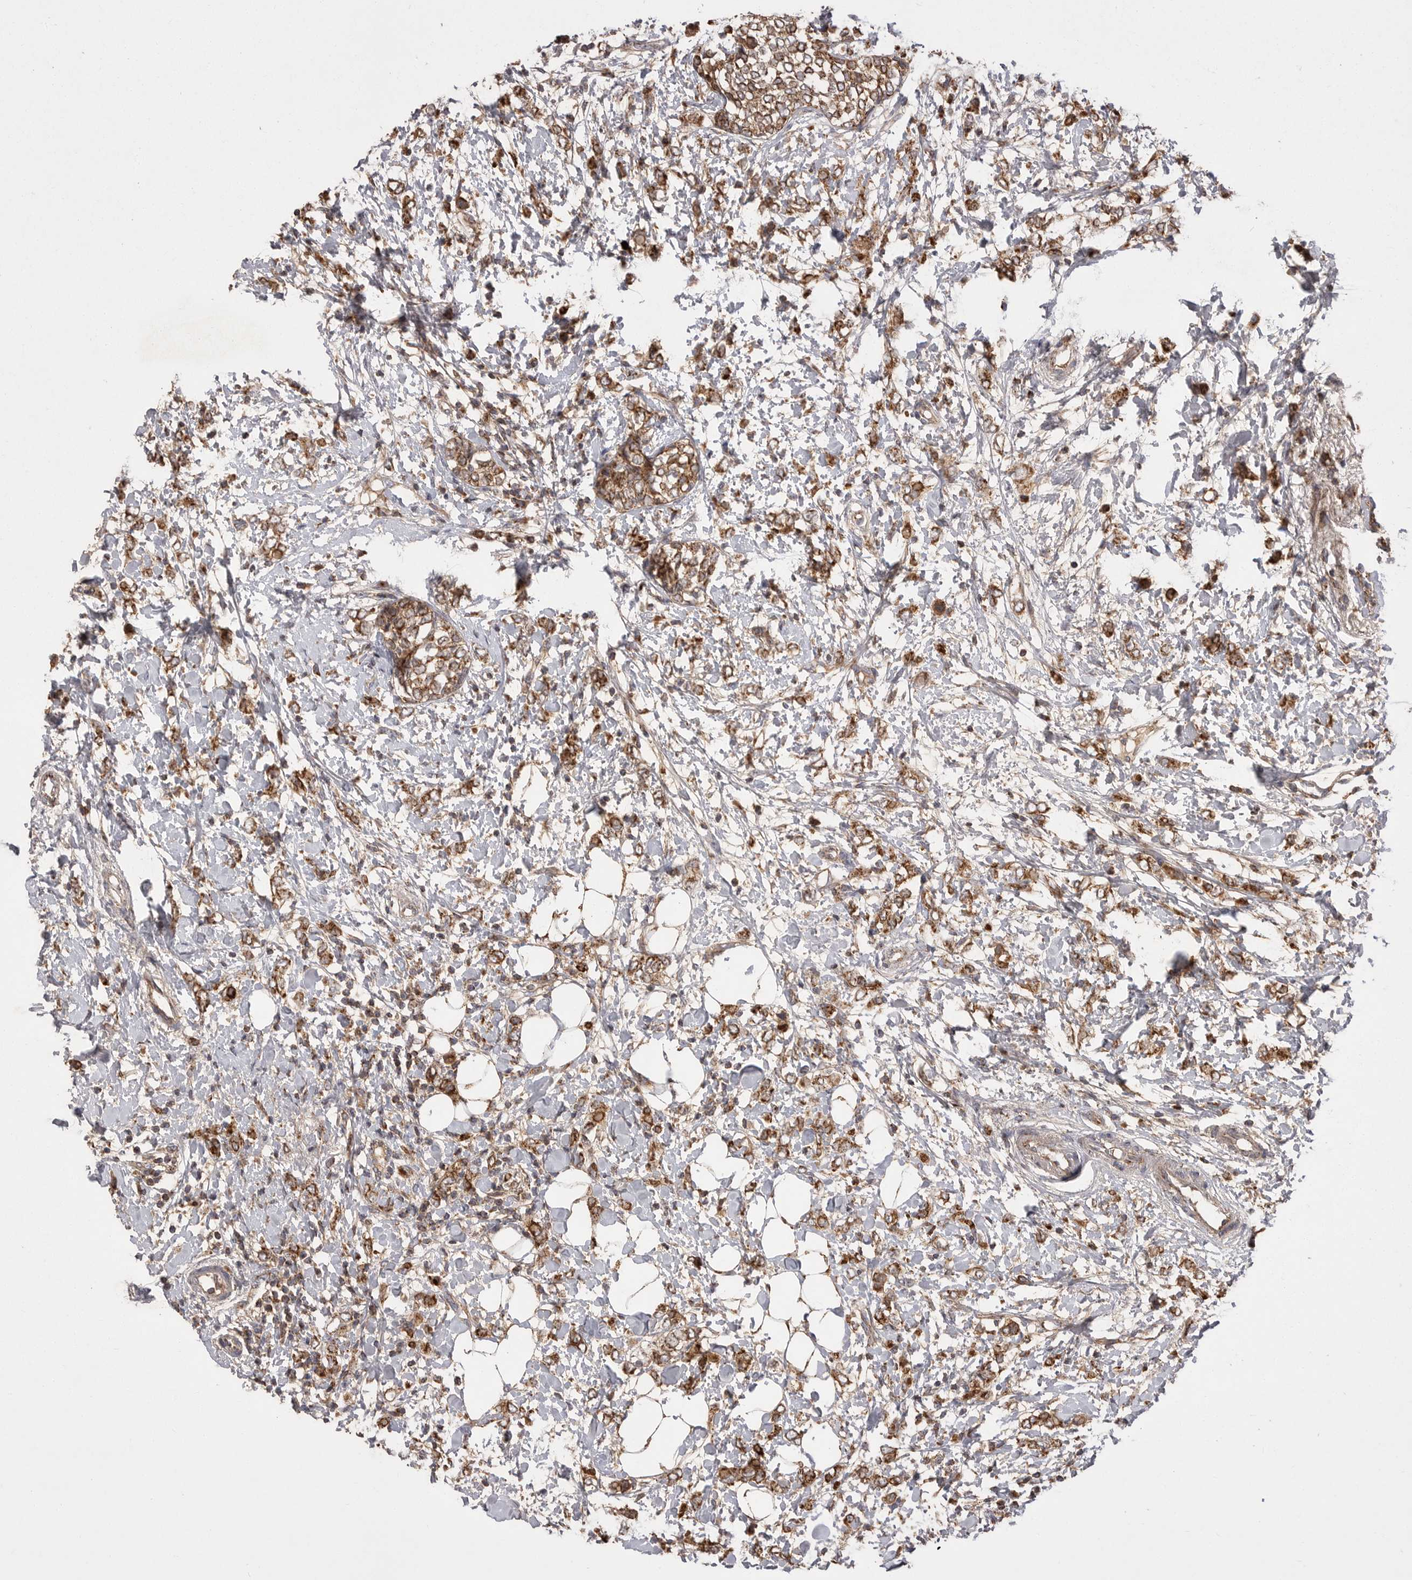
{"staining": {"intensity": "moderate", "quantity": ">75%", "location": "cytoplasmic/membranous"}, "tissue": "breast cancer", "cell_type": "Tumor cells", "image_type": "cancer", "snomed": [{"axis": "morphology", "description": "Normal tissue, NOS"}, {"axis": "morphology", "description": "Lobular carcinoma"}, {"axis": "topography", "description": "Breast"}], "caption": "Brown immunohistochemical staining in breast cancer (lobular carcinoma) reveals moderate cytoplasmic/membranous expression in about >75% of tumor cells.", "gene": "KYAT3", "patient": {"sex": "female", "age": 47}}